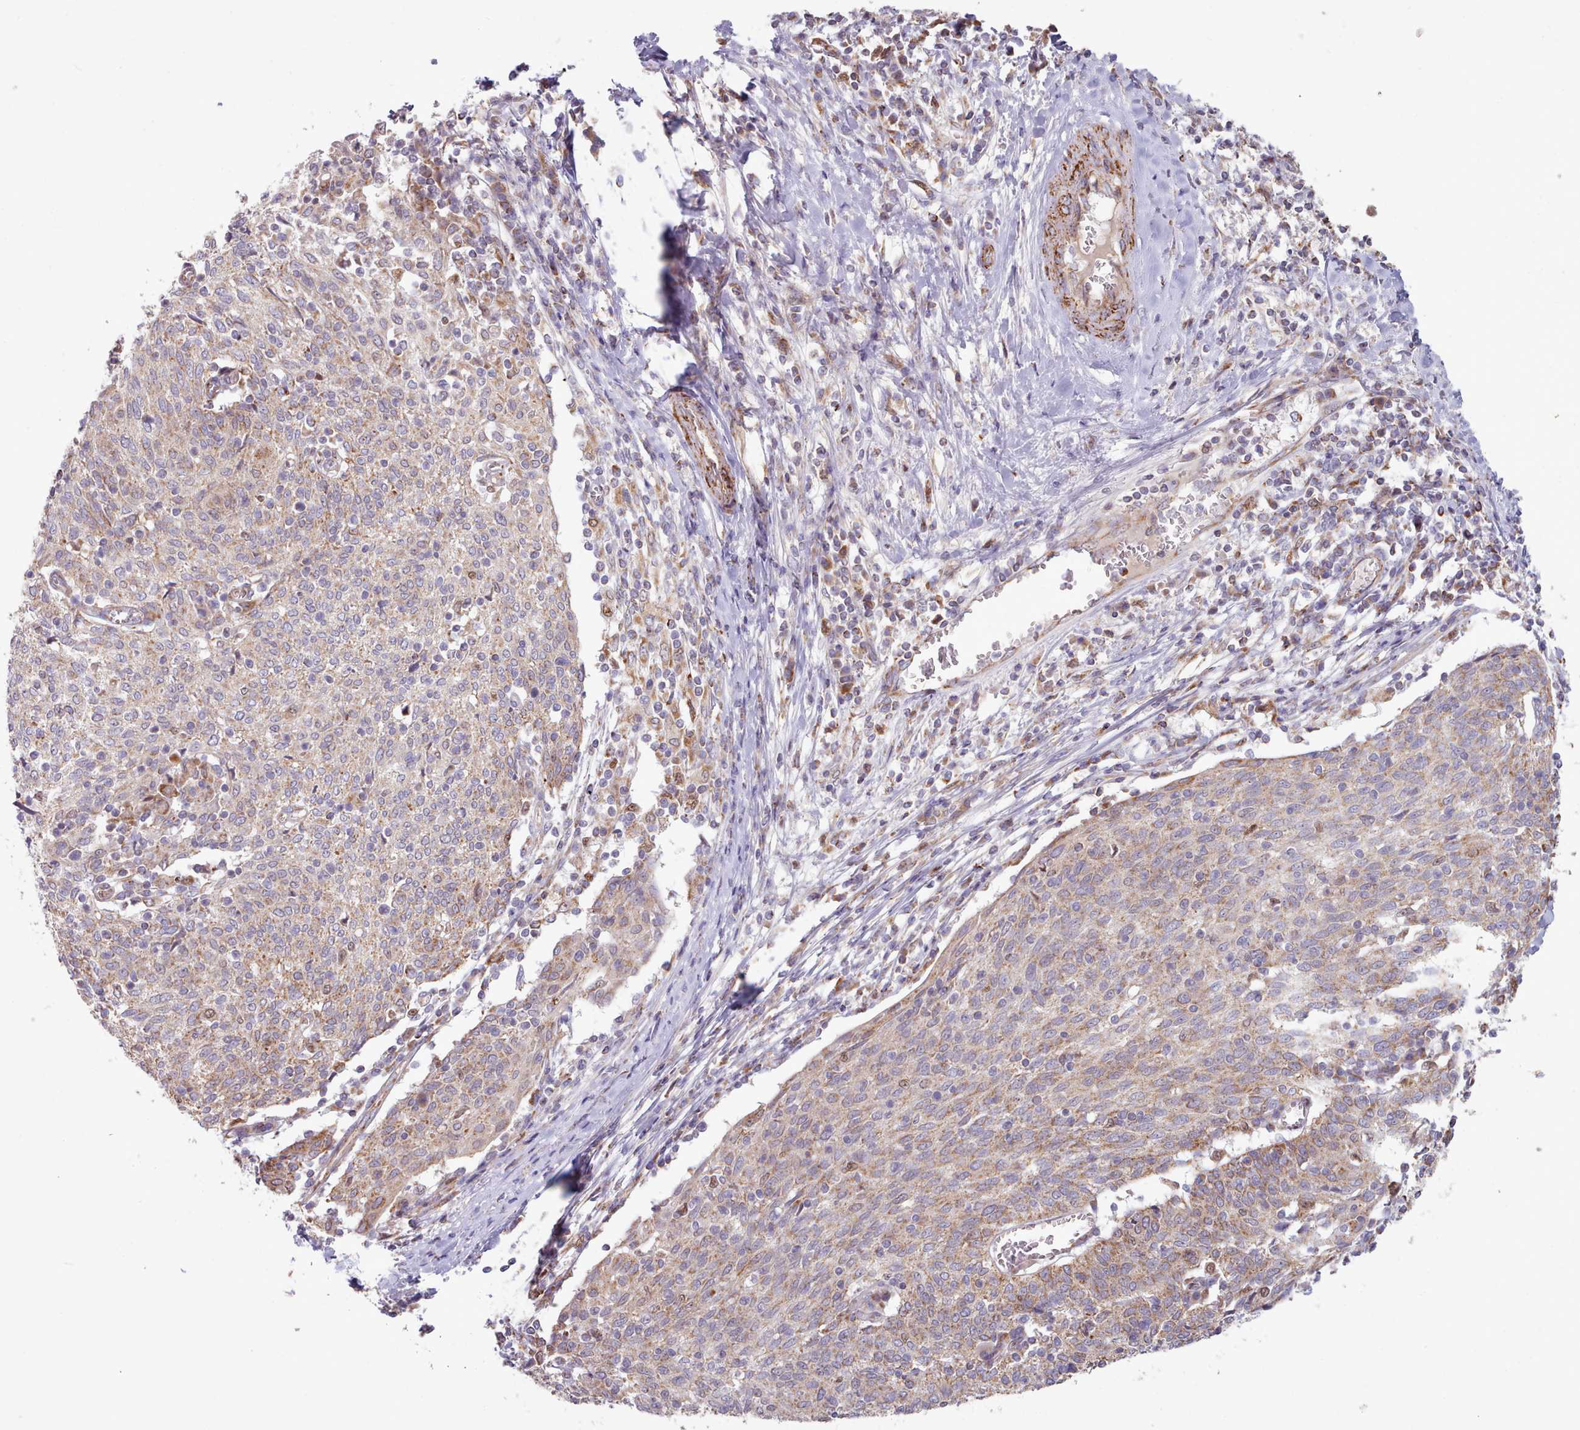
{"staining": {"intensity": "weak", "quantity": "25%-75%", "location": "cytoplasmic/membranous"}, "tissue": "cervical cancer", "cell_type": "Tumor cells", "image_type": "cancer", "snomed": [{"axis": "morphology", "description": "Squamous cell carcinoma, NOS"}, {"axis": "topography", "description": "Cervix"}], "caption": "This micrograph demonstrates cervical cancer (squamous cell carcinoma) stained with IHC to label a protein in brown. The cytoplasmic/membranous of tumor cells show weak positivity for the protein. Nuclei are counter-stained blue.", "gene": "HSDL2", "patient": {"sex": "female", "age": 52}}